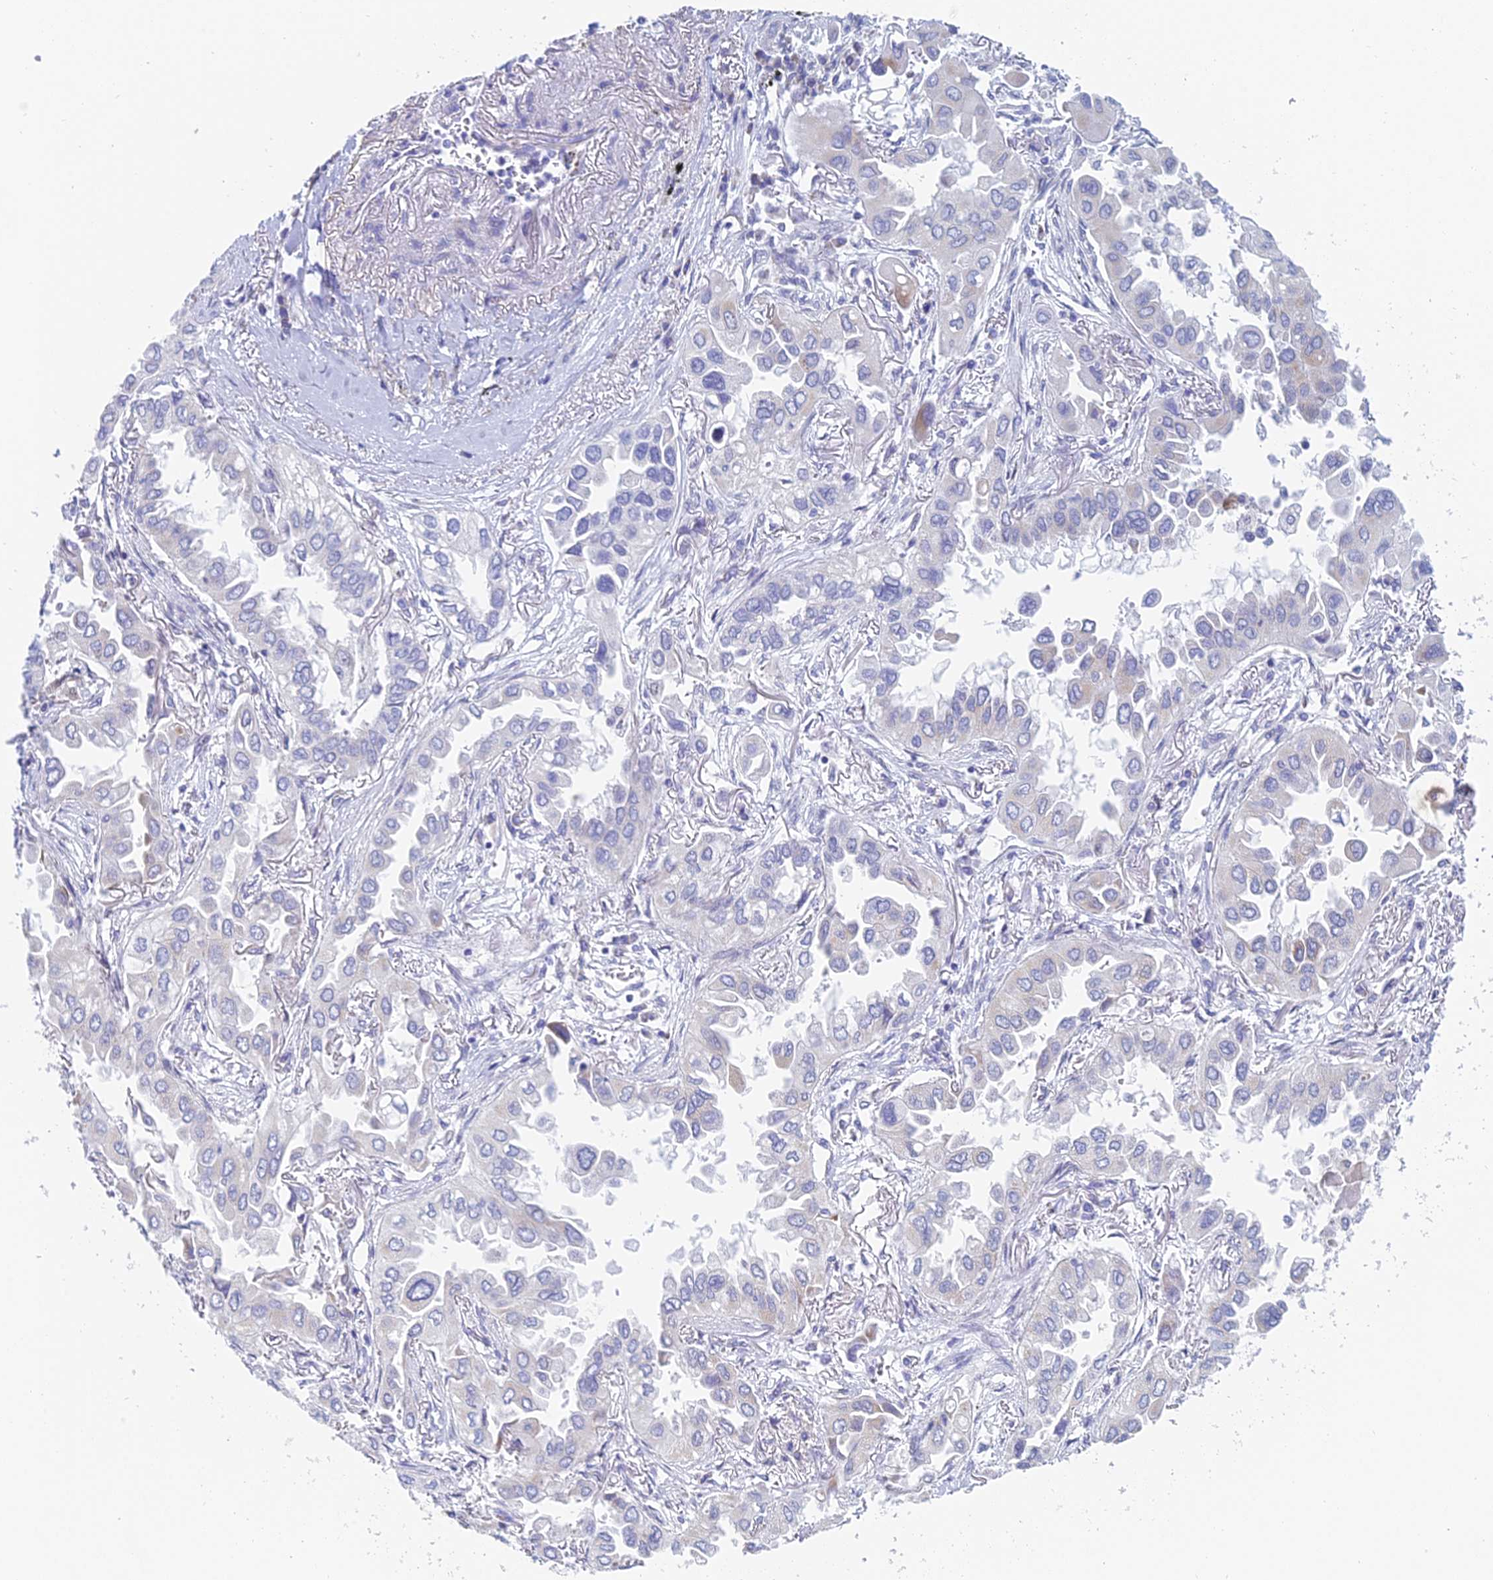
{"staining": {"intensity": "negative", "quantity": "none", "location": "none"}, "tissue": "lung cancer", "cell_type": "Tumor cells", "image_type": "cancer", "snomed": [{"axis": "morphology", "description": "Adenocarcinoma, NOS"}, {"axis": "topography", "description": "Lung"}], "caption": "The immunohistochemistry (IHC) histopathology image has no significant staining in tumor cells of lung cancer (adenocarcinoma) tissue.", "gene": "ACSM1", "patient": {"sex": "female", "age": 76}}